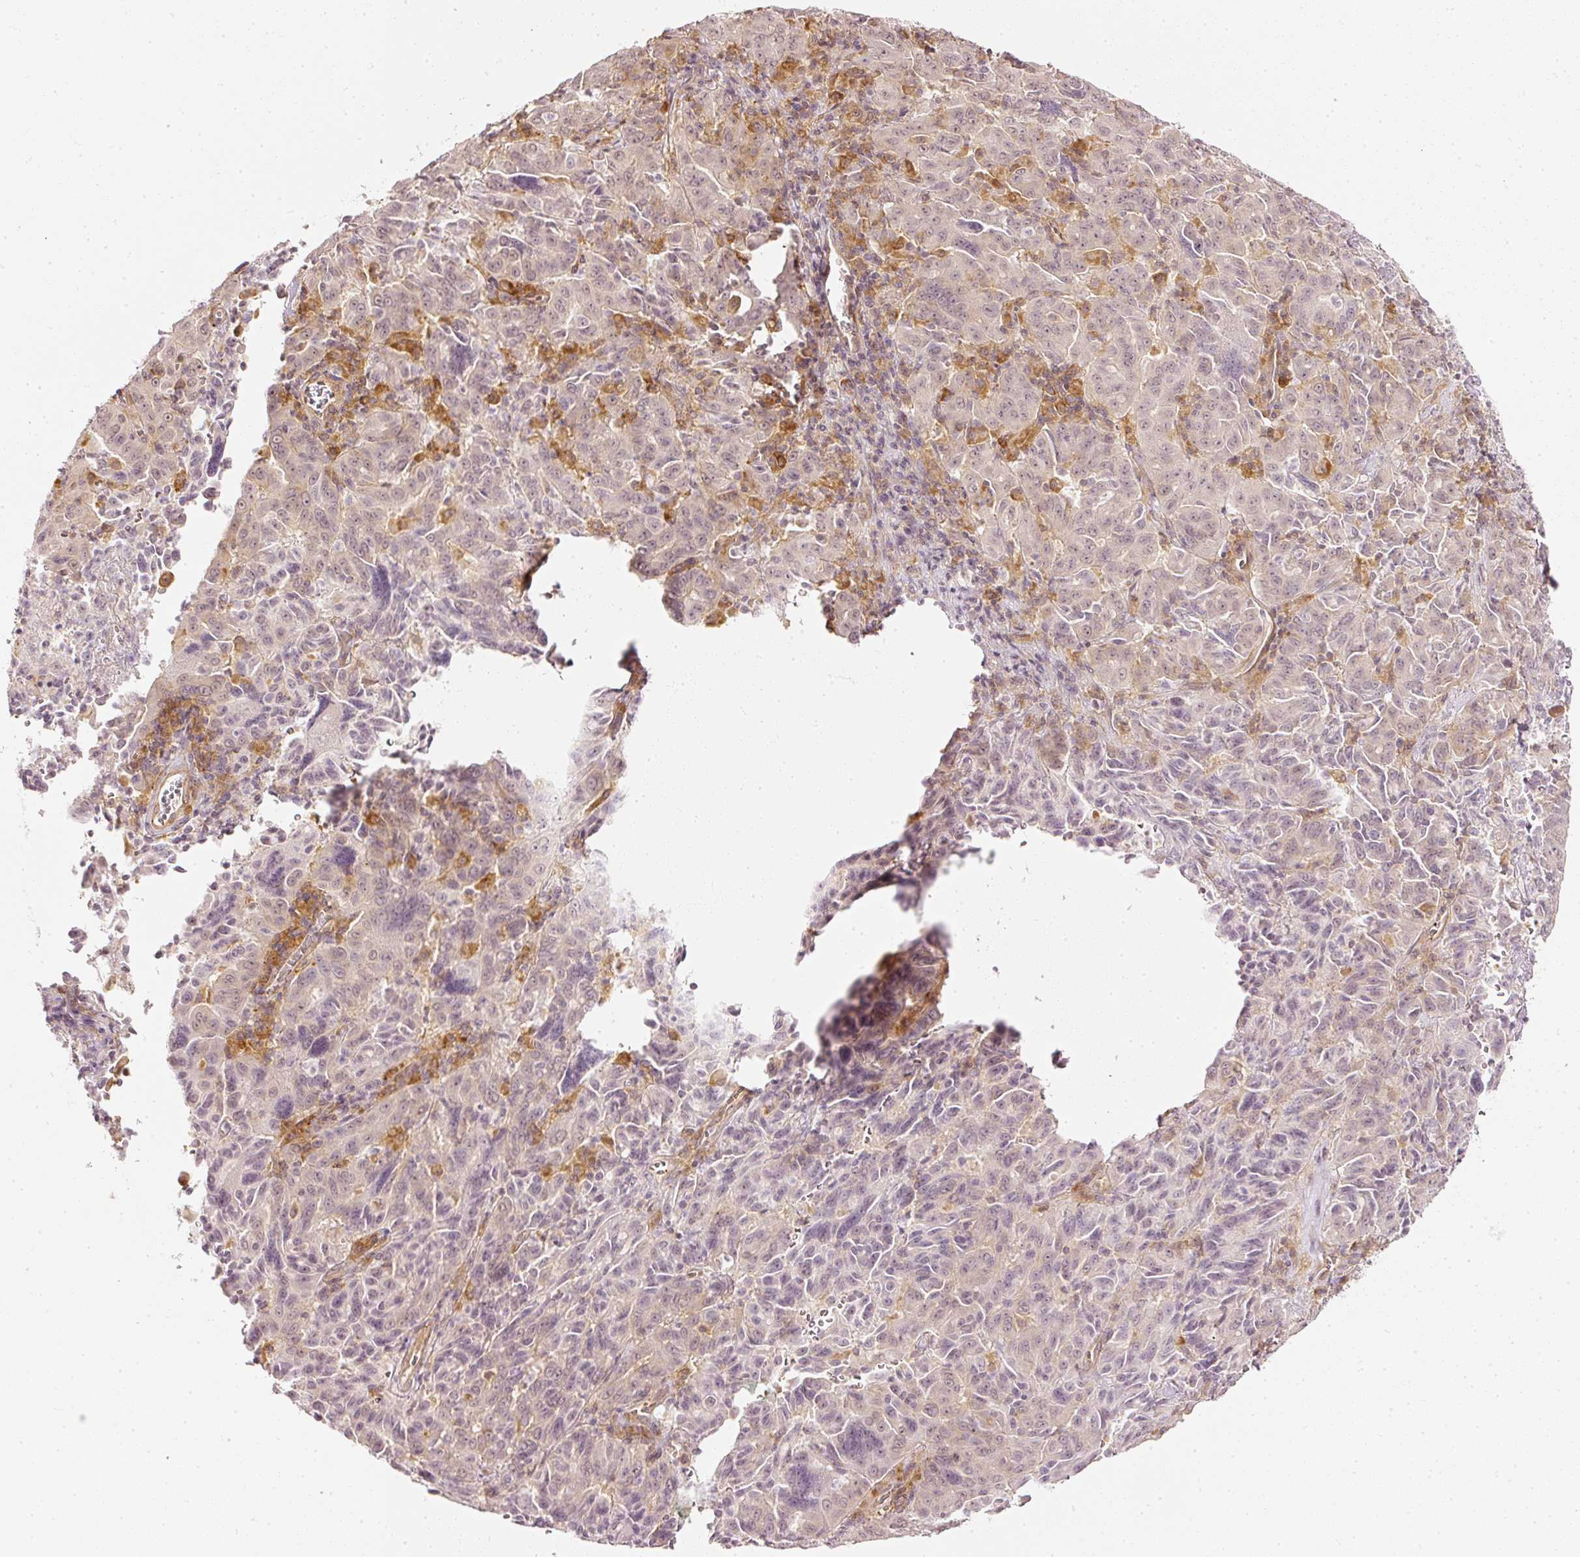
{"staining": {"intensity": "weak", "quantity": "25%-75%", "location": "cytoplasmic/membranous"}, "tissue": "pancreatic cancer", "cell_type": "Tumor cells", "image_type": "cancer", "snomed": [{"axis": "morphology", "description": "Adenocarcinoma, NOS"}, {"axis": "topography", "description": "Pancreas"}], "caption": "About 25%-75% of tumor cells in human pancreatic cancer (adenocarcinoma) reveal weak cytoplasmic/membranous protein expression as visualized by brown immunohistochemical staining.", "gene": "DRD2", "patient": {"sex": "male", "age": 63}}